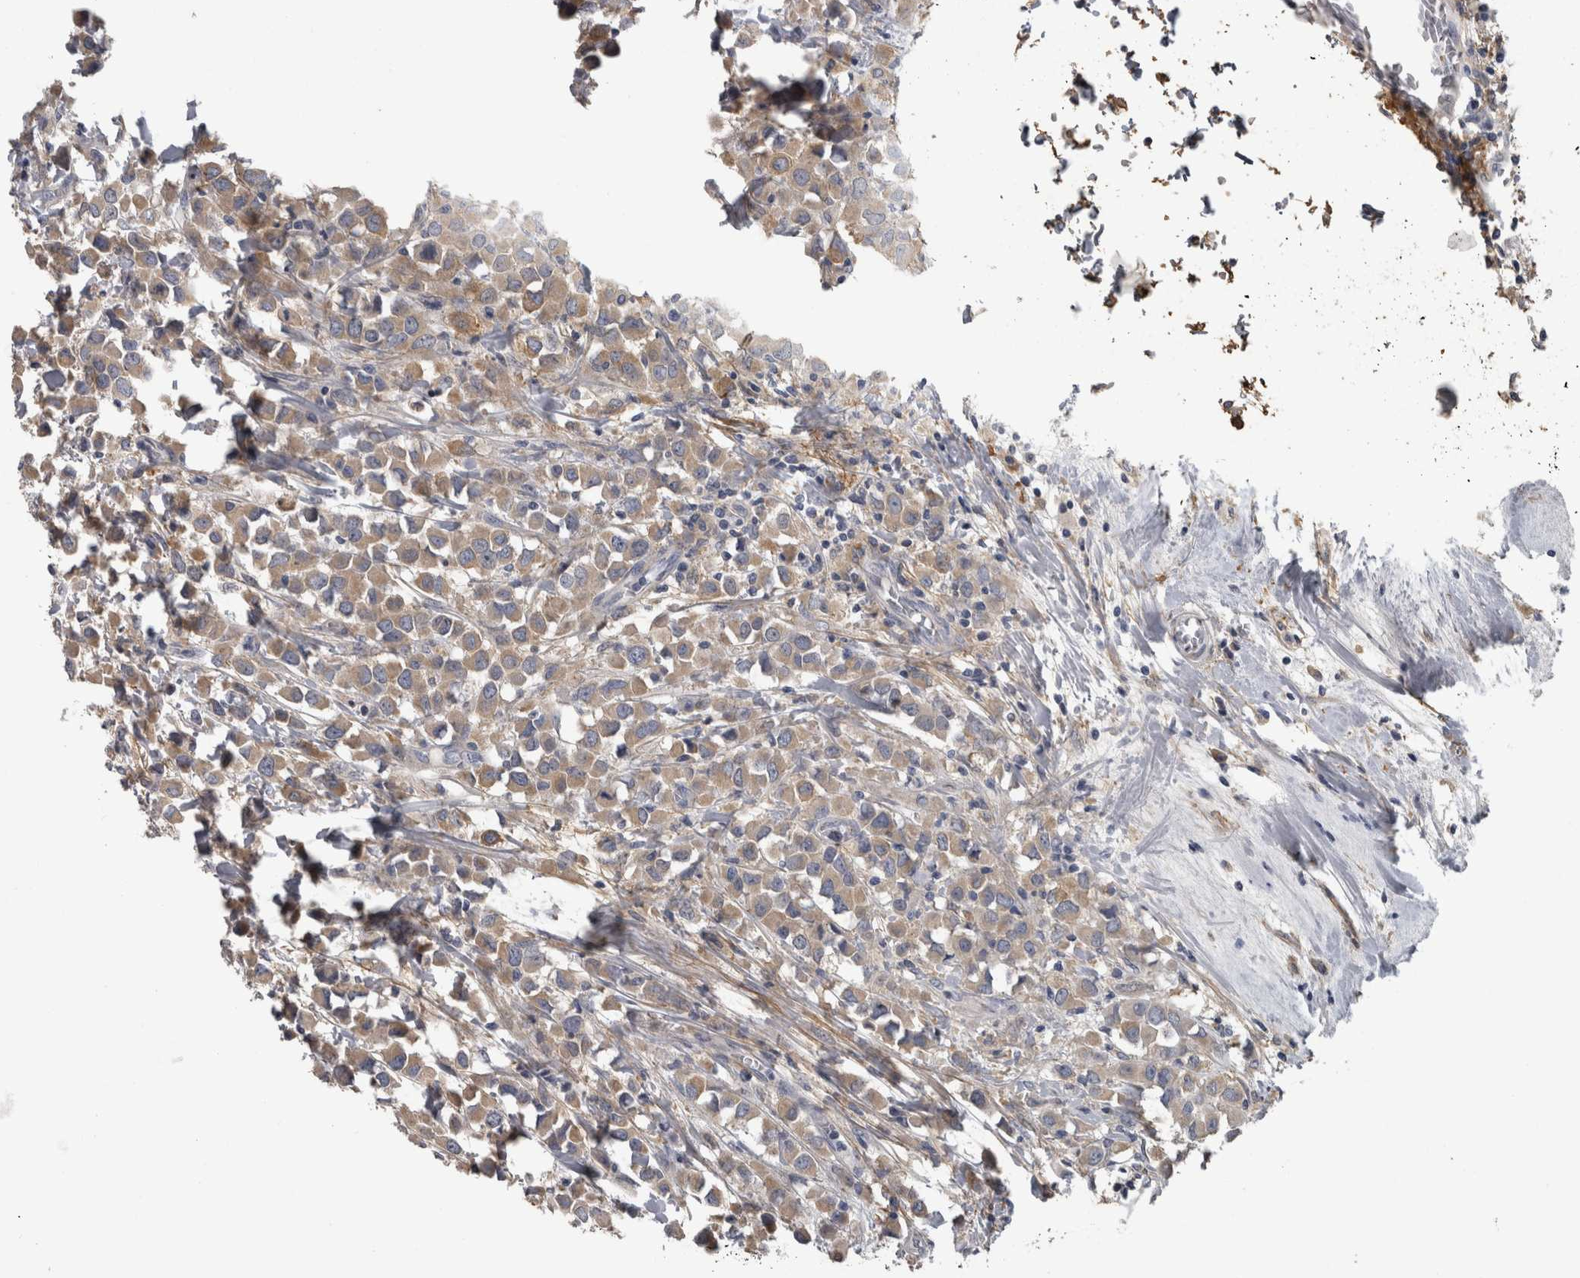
{"staining": {"intensity": "weak", "quantity": ">75%", "location": "cytoplasmic/membranous"}, "tissue": "breast cancer", "cell_type": "Tumor cells", "image_type": "cancer", "snomed": [{"axis": "morphology", "description": "Duct carcinoma"}, {"axis": "topography", "description": "Breast"}], "caption": "The micrograph displays immunohistochemical staining of infiltrating ductal carcinoma (breast). There is weak cytoplasmic/membranous staining is identified in approximately >75% of tumor cells. (brown staining indicates protein expression, while blue staining denotes nuclei).", "gene": "EFEMP2", "patient": {"sex": "female", "age": 61}}